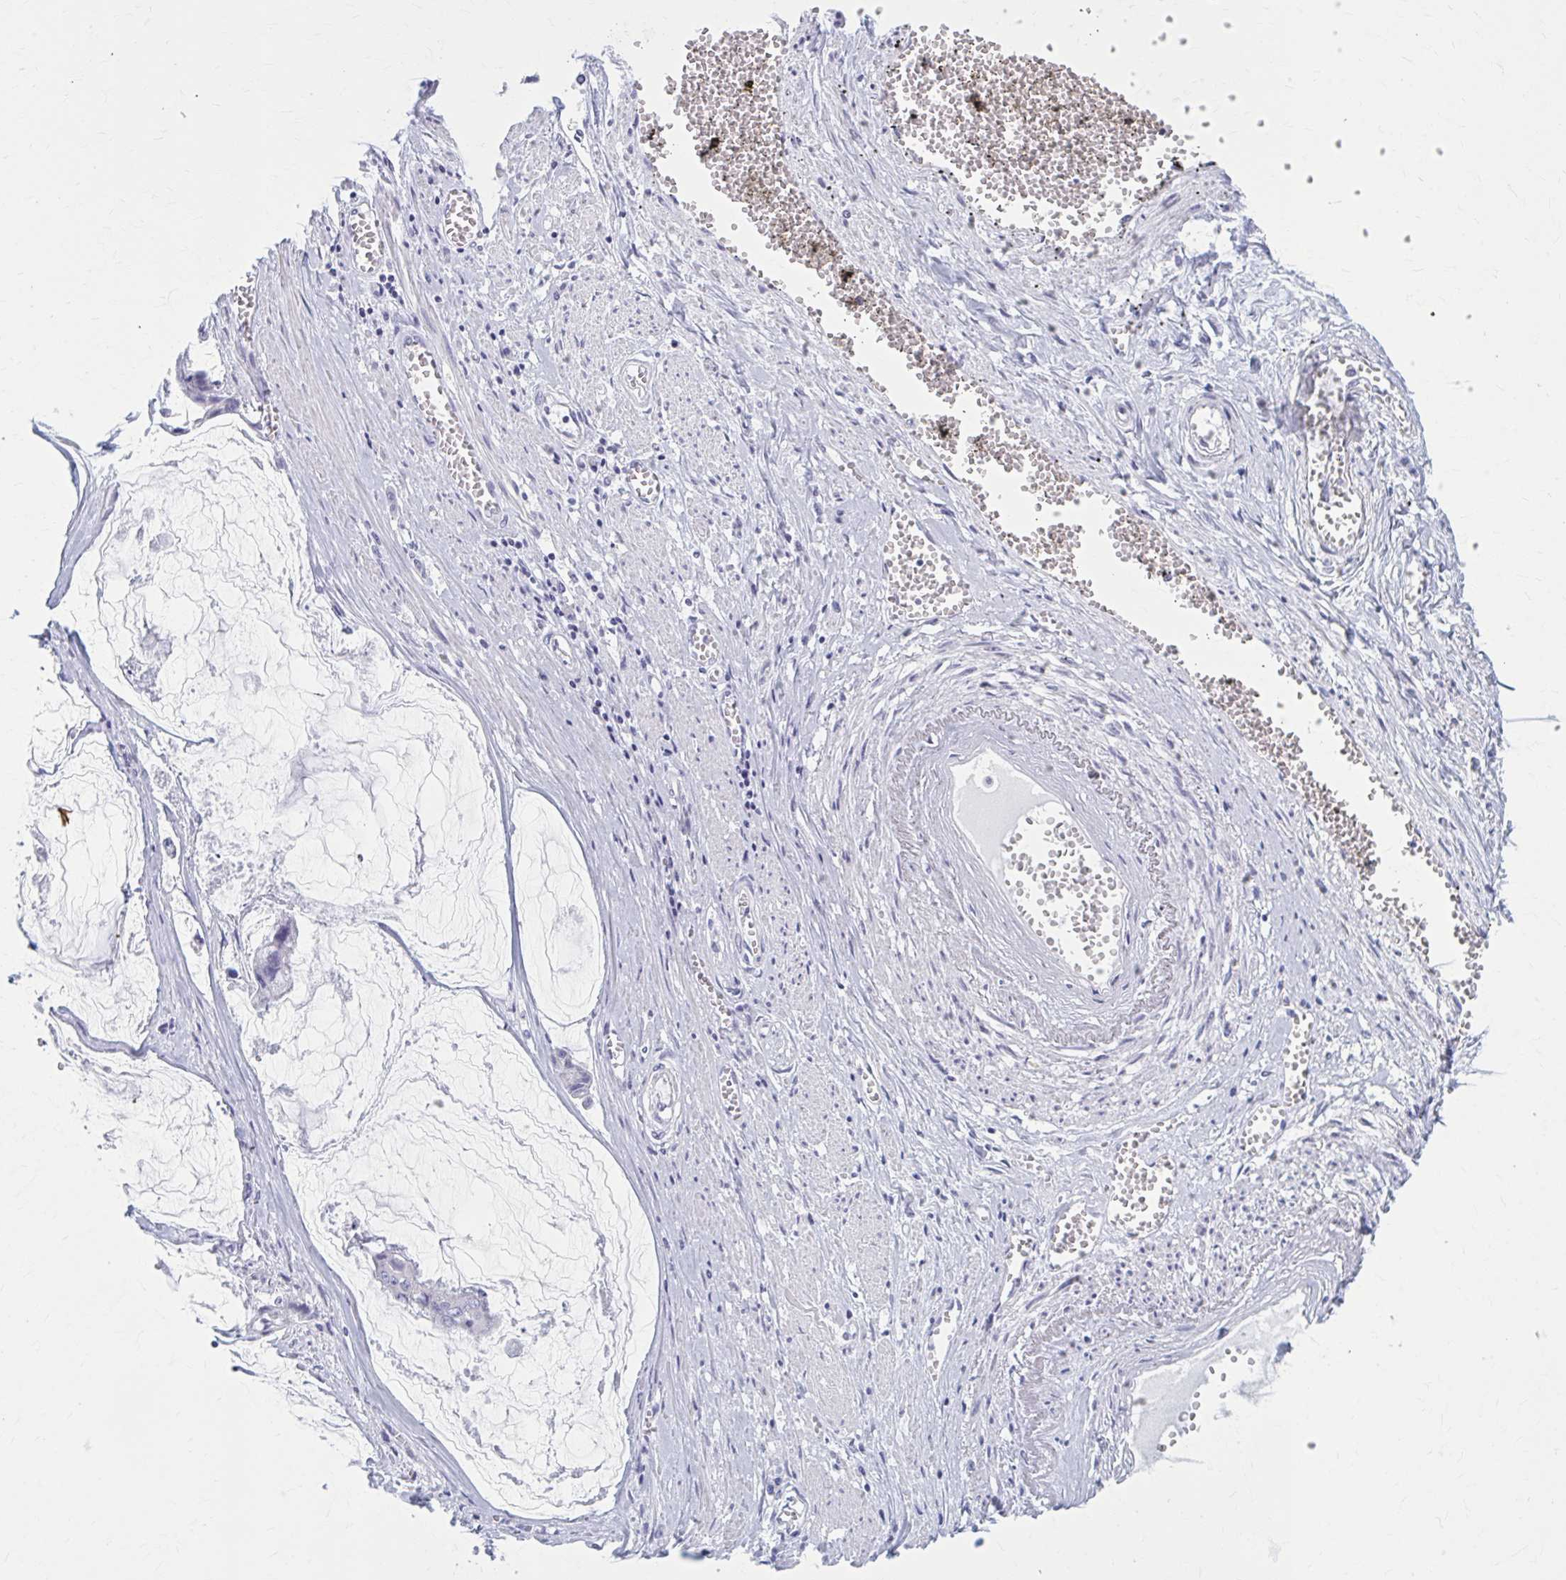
{"staining": {"intensity": "negative", "quantity": "none", "location": "none"}, "tissue": "ovarian cancer", "cell_type": "Tumor cells", "image_type": "cancer", "snomed": [{"axis": "morphology", "description": "Cystadenocarcinoma, mucinous, NOS"}, {"axis": "topography", "description": "Ovary"}], "caption": "This micrograph is of ovarian cancer stained with IHC to label a protein in brown with the nuclei are counter-stained blue. There is no positivity in tumor cells. Nuclei are stained in blue.", "gene": "CCDC105", "patient": {"sex": "female", "age": 90}}